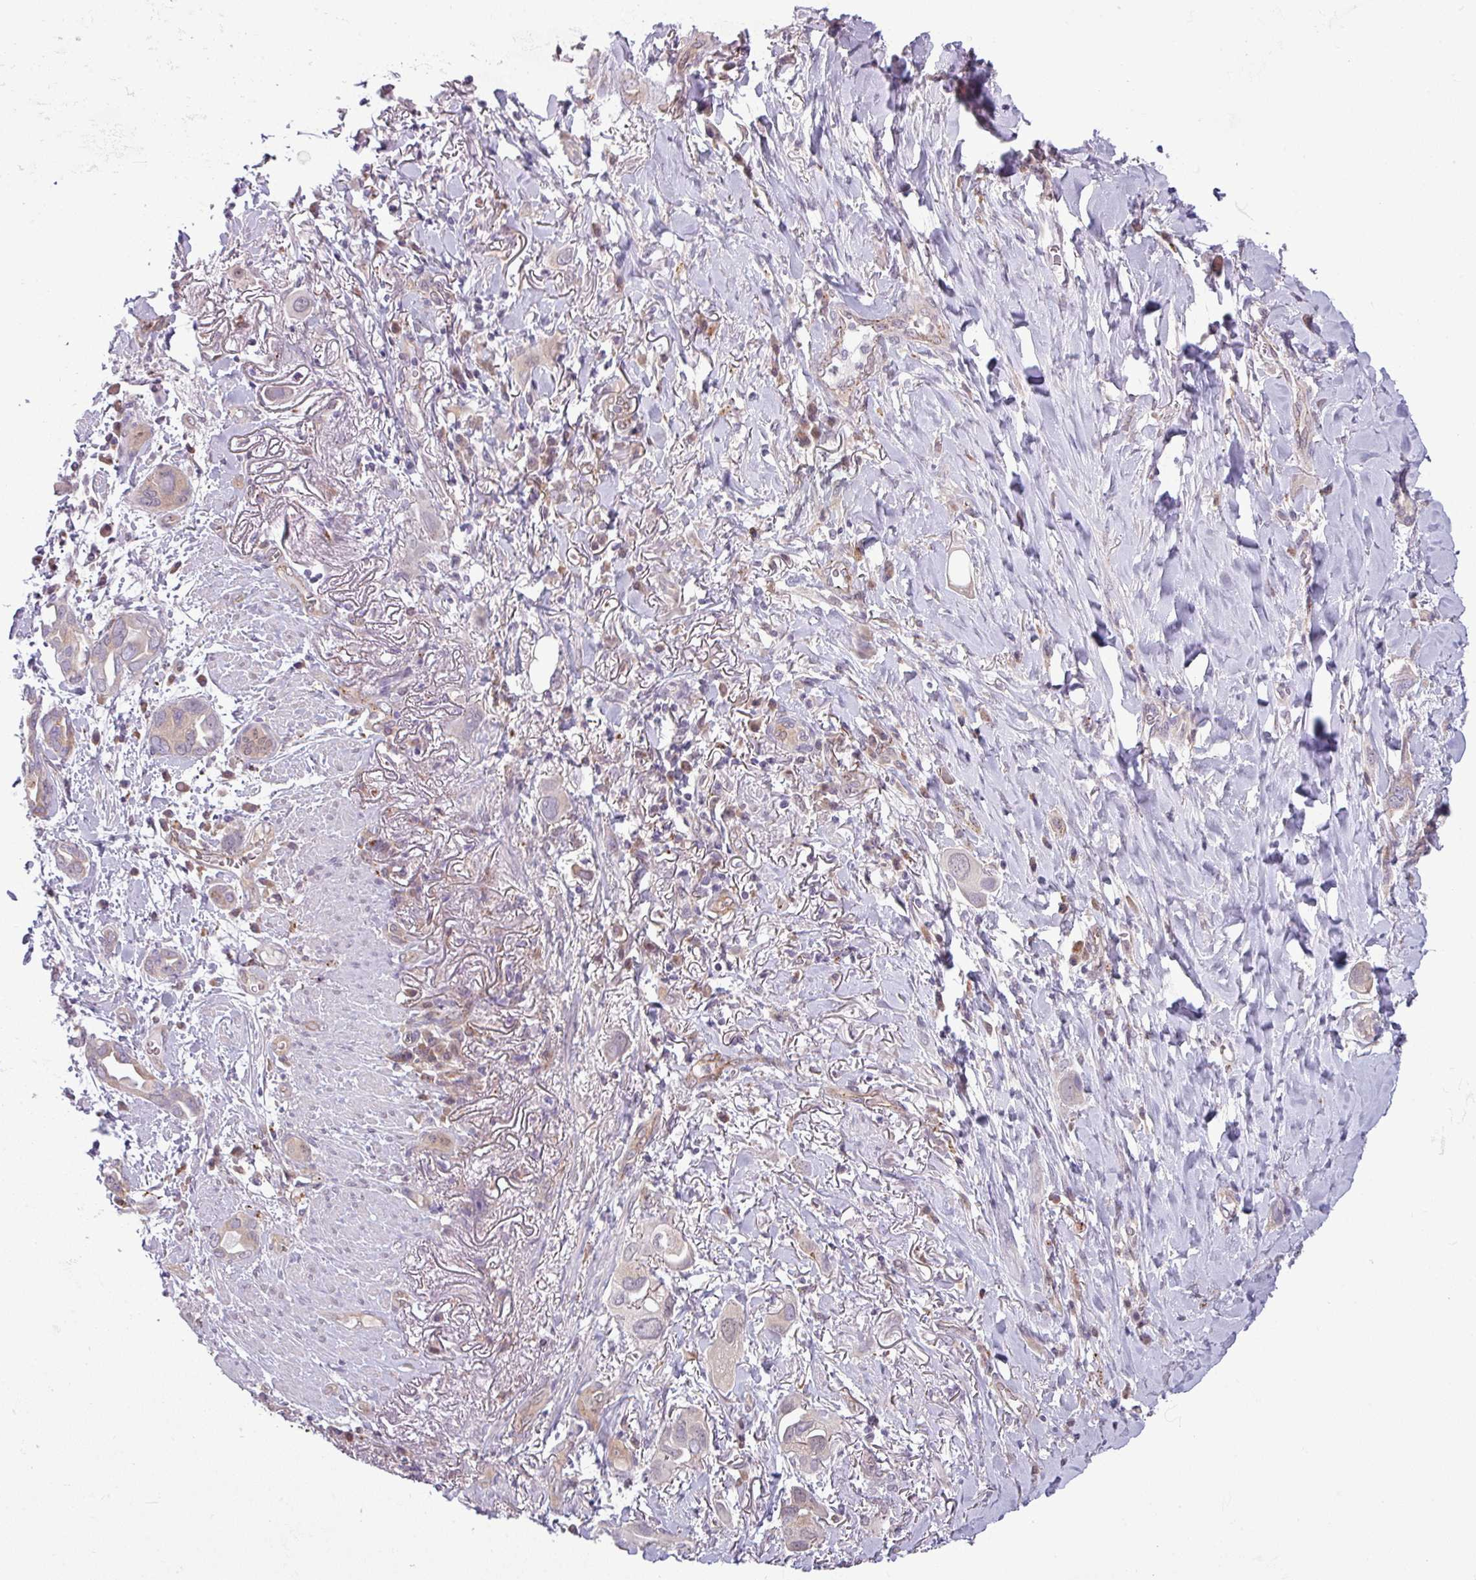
{"staining": {"intensity": "moderate", "quantity": "<25%", "location": "cytoplasmic/membranous"}, "tissue": "lung cancer", "cell_type": "Tumor cells", "image_type": "cancer", "snomed": [{"axis": "morphology", "description": "Adenocarcinoma, NOS"}, {"axis": "topography", "description": "Lung"}], "caption": "Lung cancer was stained to show a protein in brown. There is low levels of moderate cytoplasmic/membranous positivity in about <25% of tumor cells.", "gene": "CCDC144A", "patient": {"sex": "male", "age": 76}}